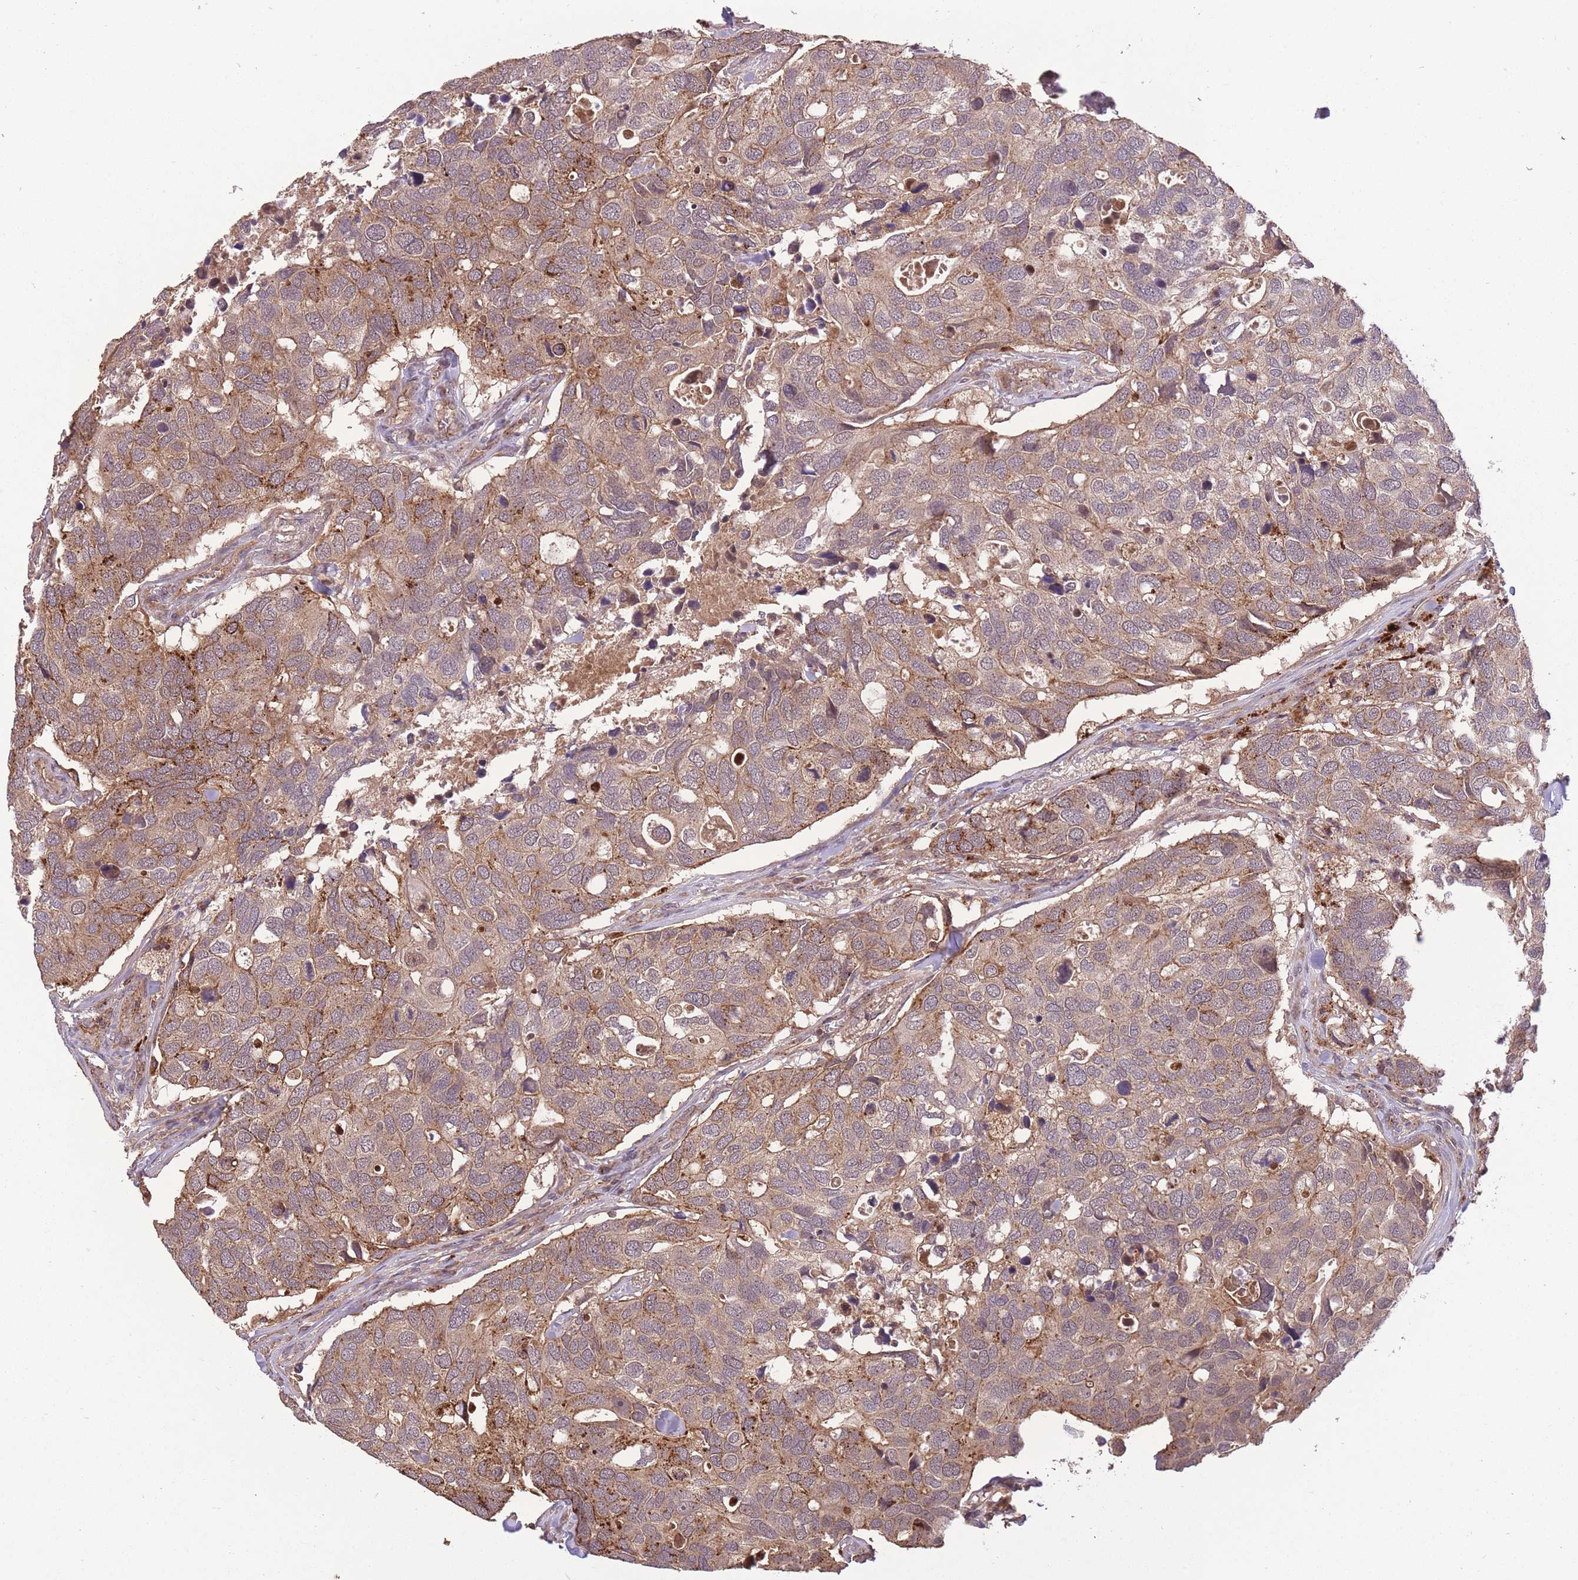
{"staining": {"intensity": "moderate", "quantity": ">75%", "location": "cytoplasmic/membranous"}, "tissue": "breast cancer", "cell_type": "Tumor cells", "image_type": "cancer", "snomed": [{"axis": "morphology", "description": "Duct carcinoma"}, {"axis": "topography", "description": "Breast"}], "caption": "Immunohistochemical staining of human breast cancer shows medium levels of moderate cytoplasmic/membranous protein expression in approximately >75% of tumor cells.", "gene": "POLR3F", "patient": {"sex": "female", "age": 83}}